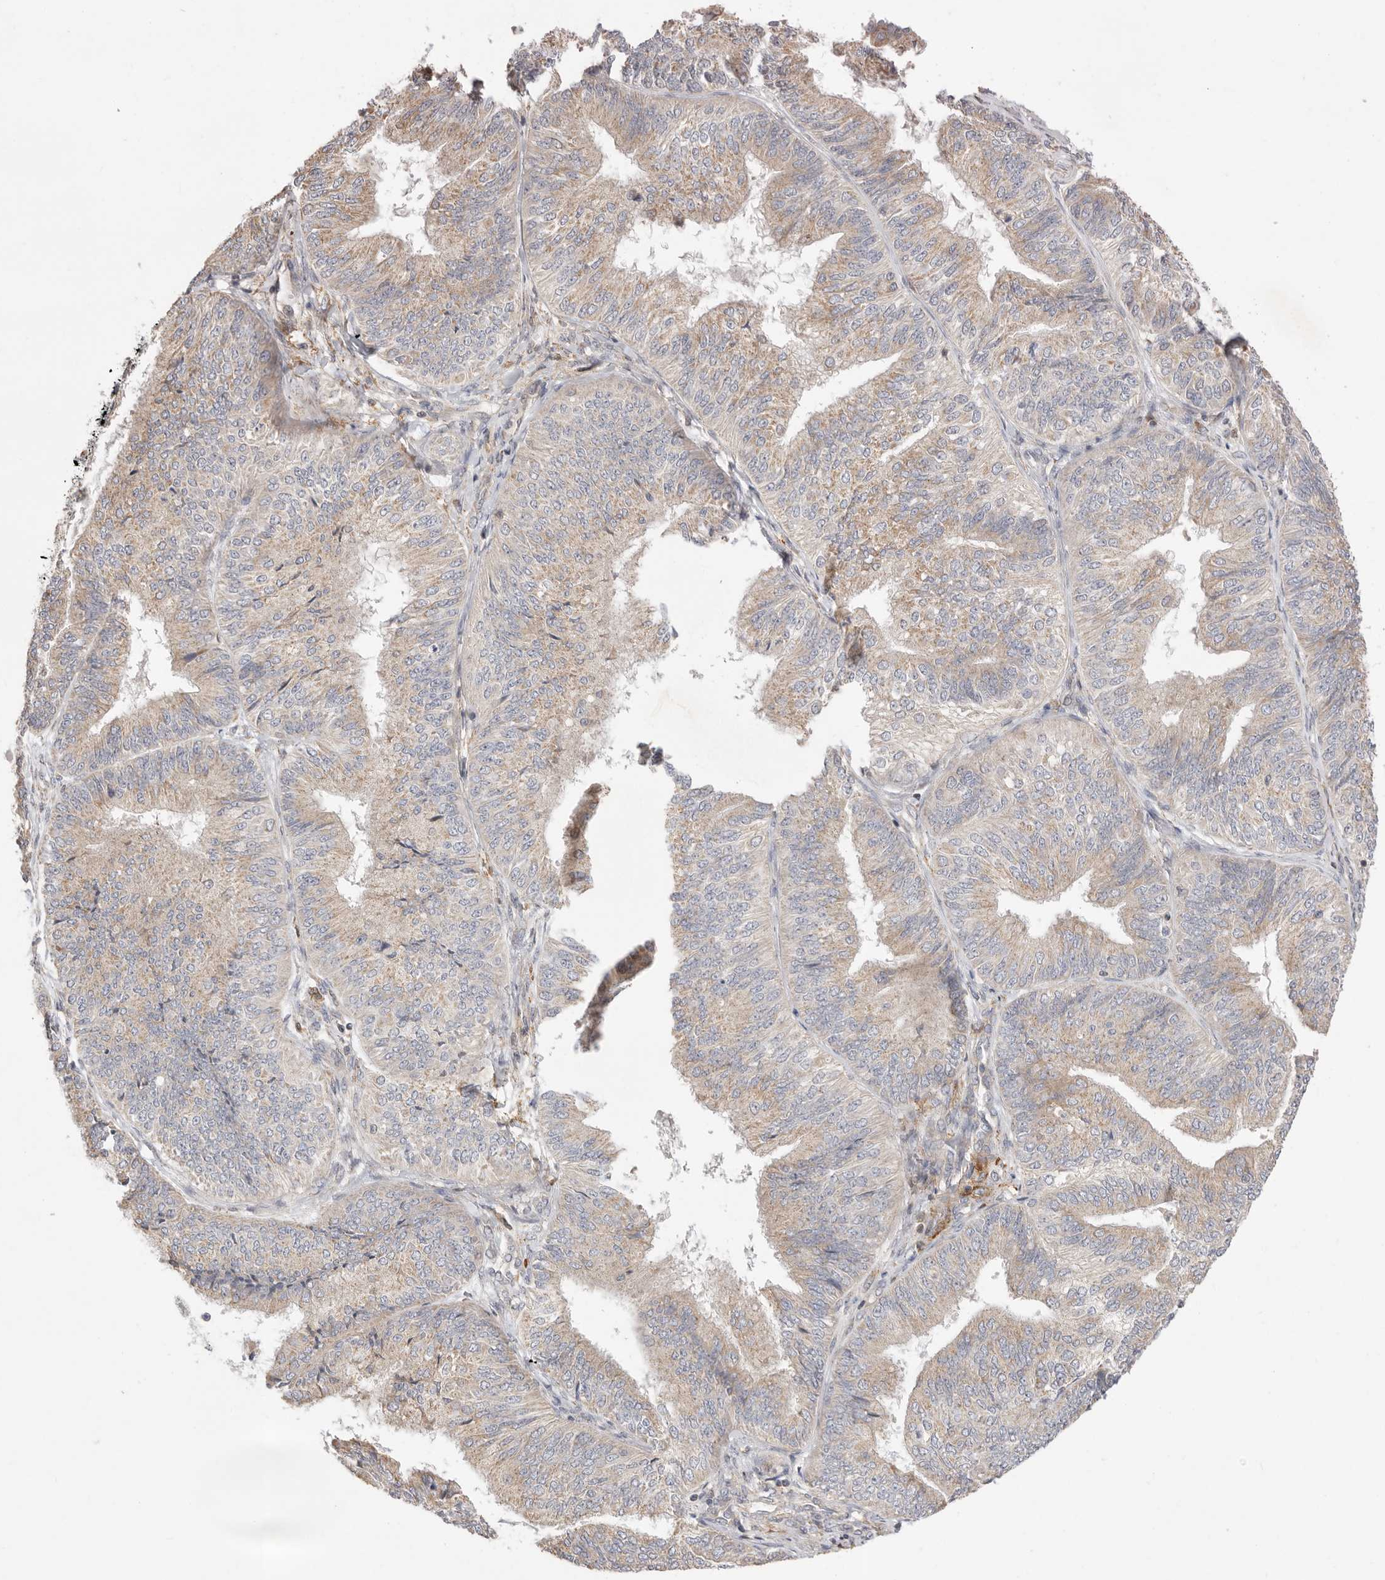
{"staining": {"intensity": "weak", "quantity": ">75%", "location": "cytoplasmic/membranous"}, "tissue": "endometrial cancer", "cell_type": "Tumor cells", "image_type": "cancer", "snomed": [{"axis": "morphology", "description": "Adenocarcinoma, NOS"}, {"axis": "topography", "description": "Endometrium"}], "caption": "Brown immunohistochemical staining in endometrial cancer demonstrates weak cytoplasmic/membranous staining in approximately >75% of tumor cells. Using DAB (3,3'-diaminobenzidine) (brown) and hematoxylin (blue) stains, captured at high magnification using brightfield microscopy.", "gene": "USH1C", "patient": {"sex": "female", "age": 58}}